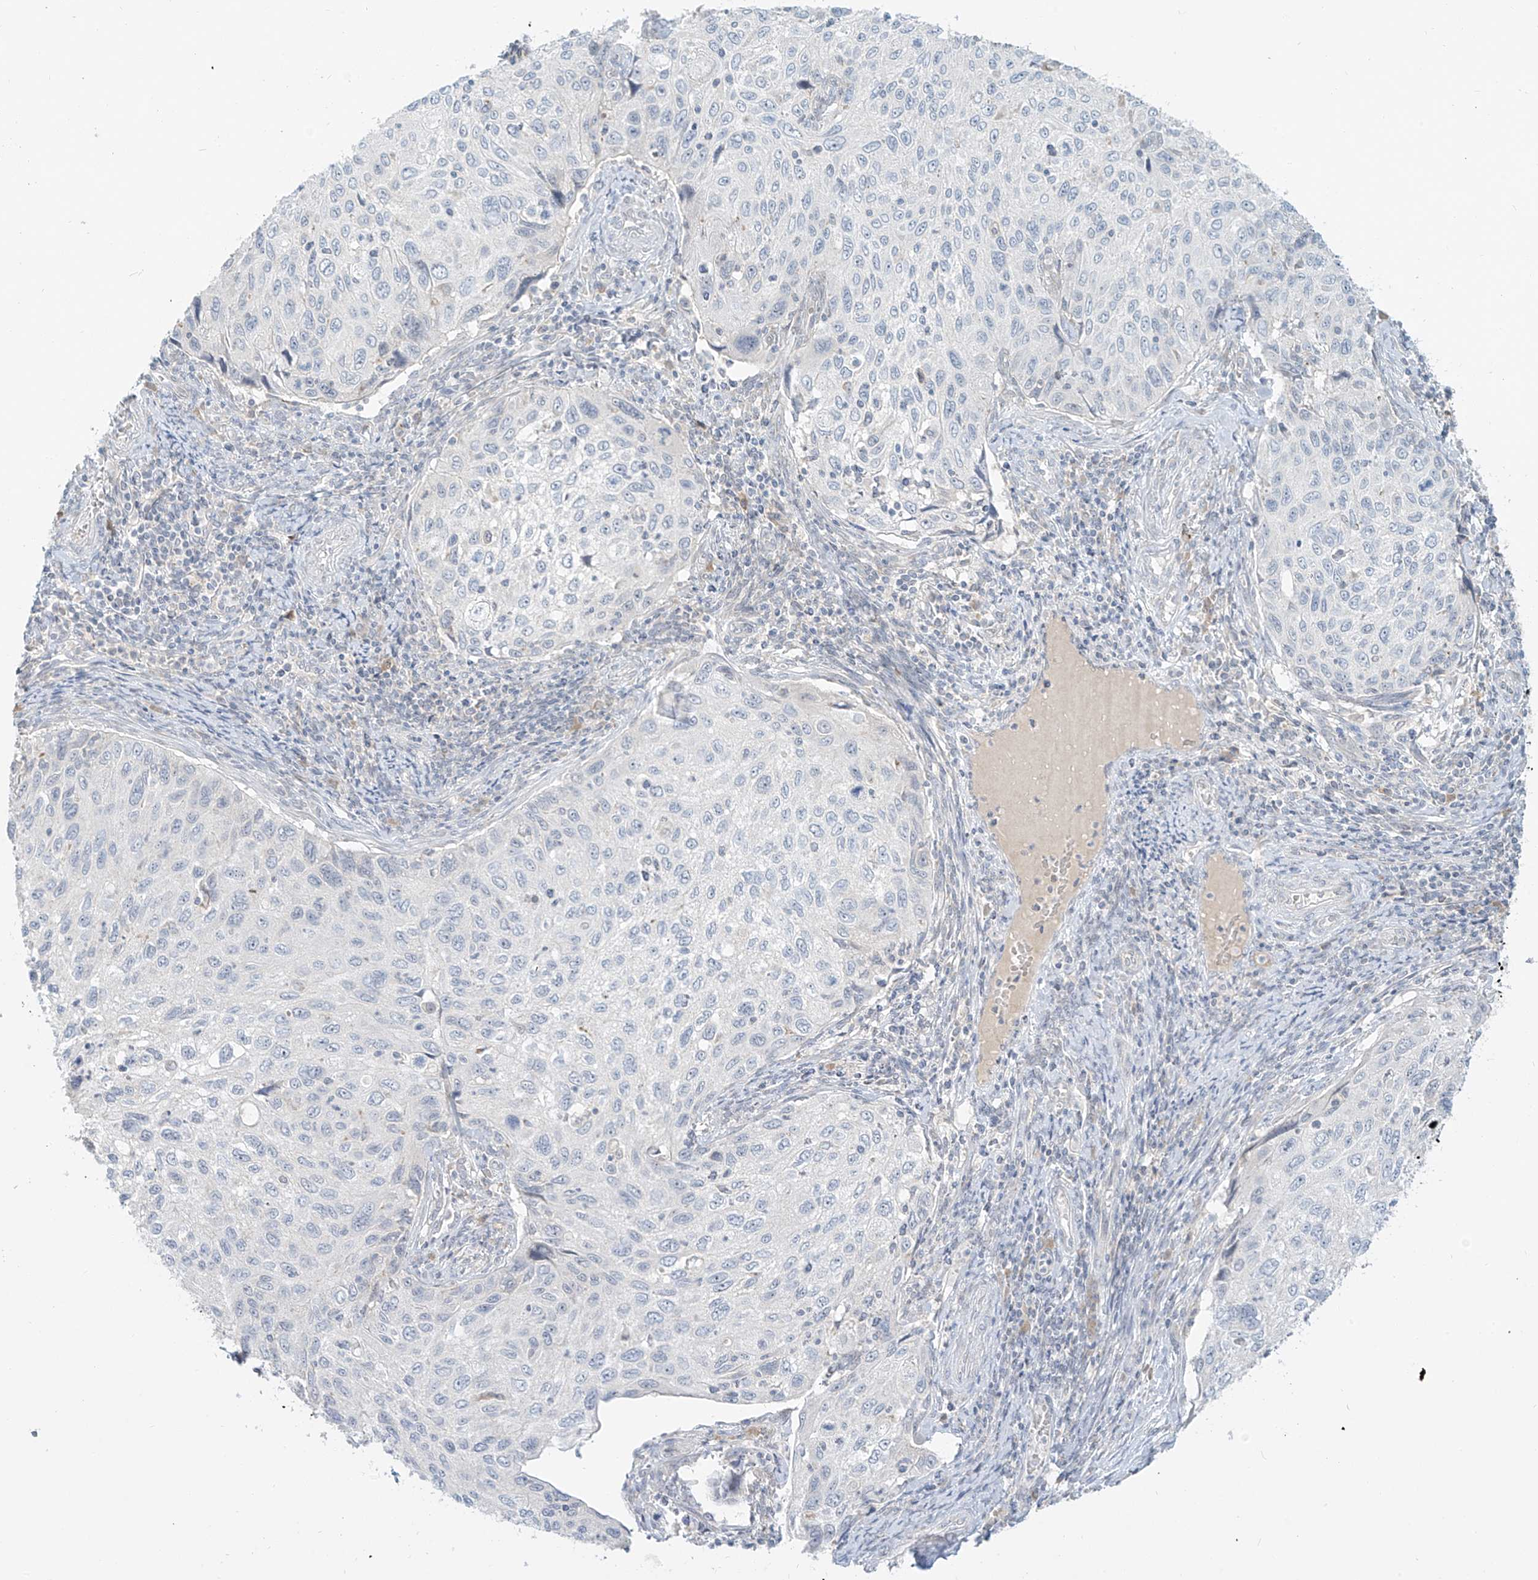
{"staining": {"intensity": "negative", "quantity": "none", "location": "none"}, "tissue": "cervical cancer", "cell_type": "Tumor cells", "image_type": "cancer", "snomed": [{"axis": "morphology", "description": "Squamous cell carcinoma, NOS"}, {"axis": "topography", "description": "Cervix"}], "caption": "Immunohistochemistry (IHC) of cervical cancer (squamous cell carcinoma) demonstrates no expression in tumor cells.", "gene": "C2orf42", "patient": {"sex": "female", "age": 70}}